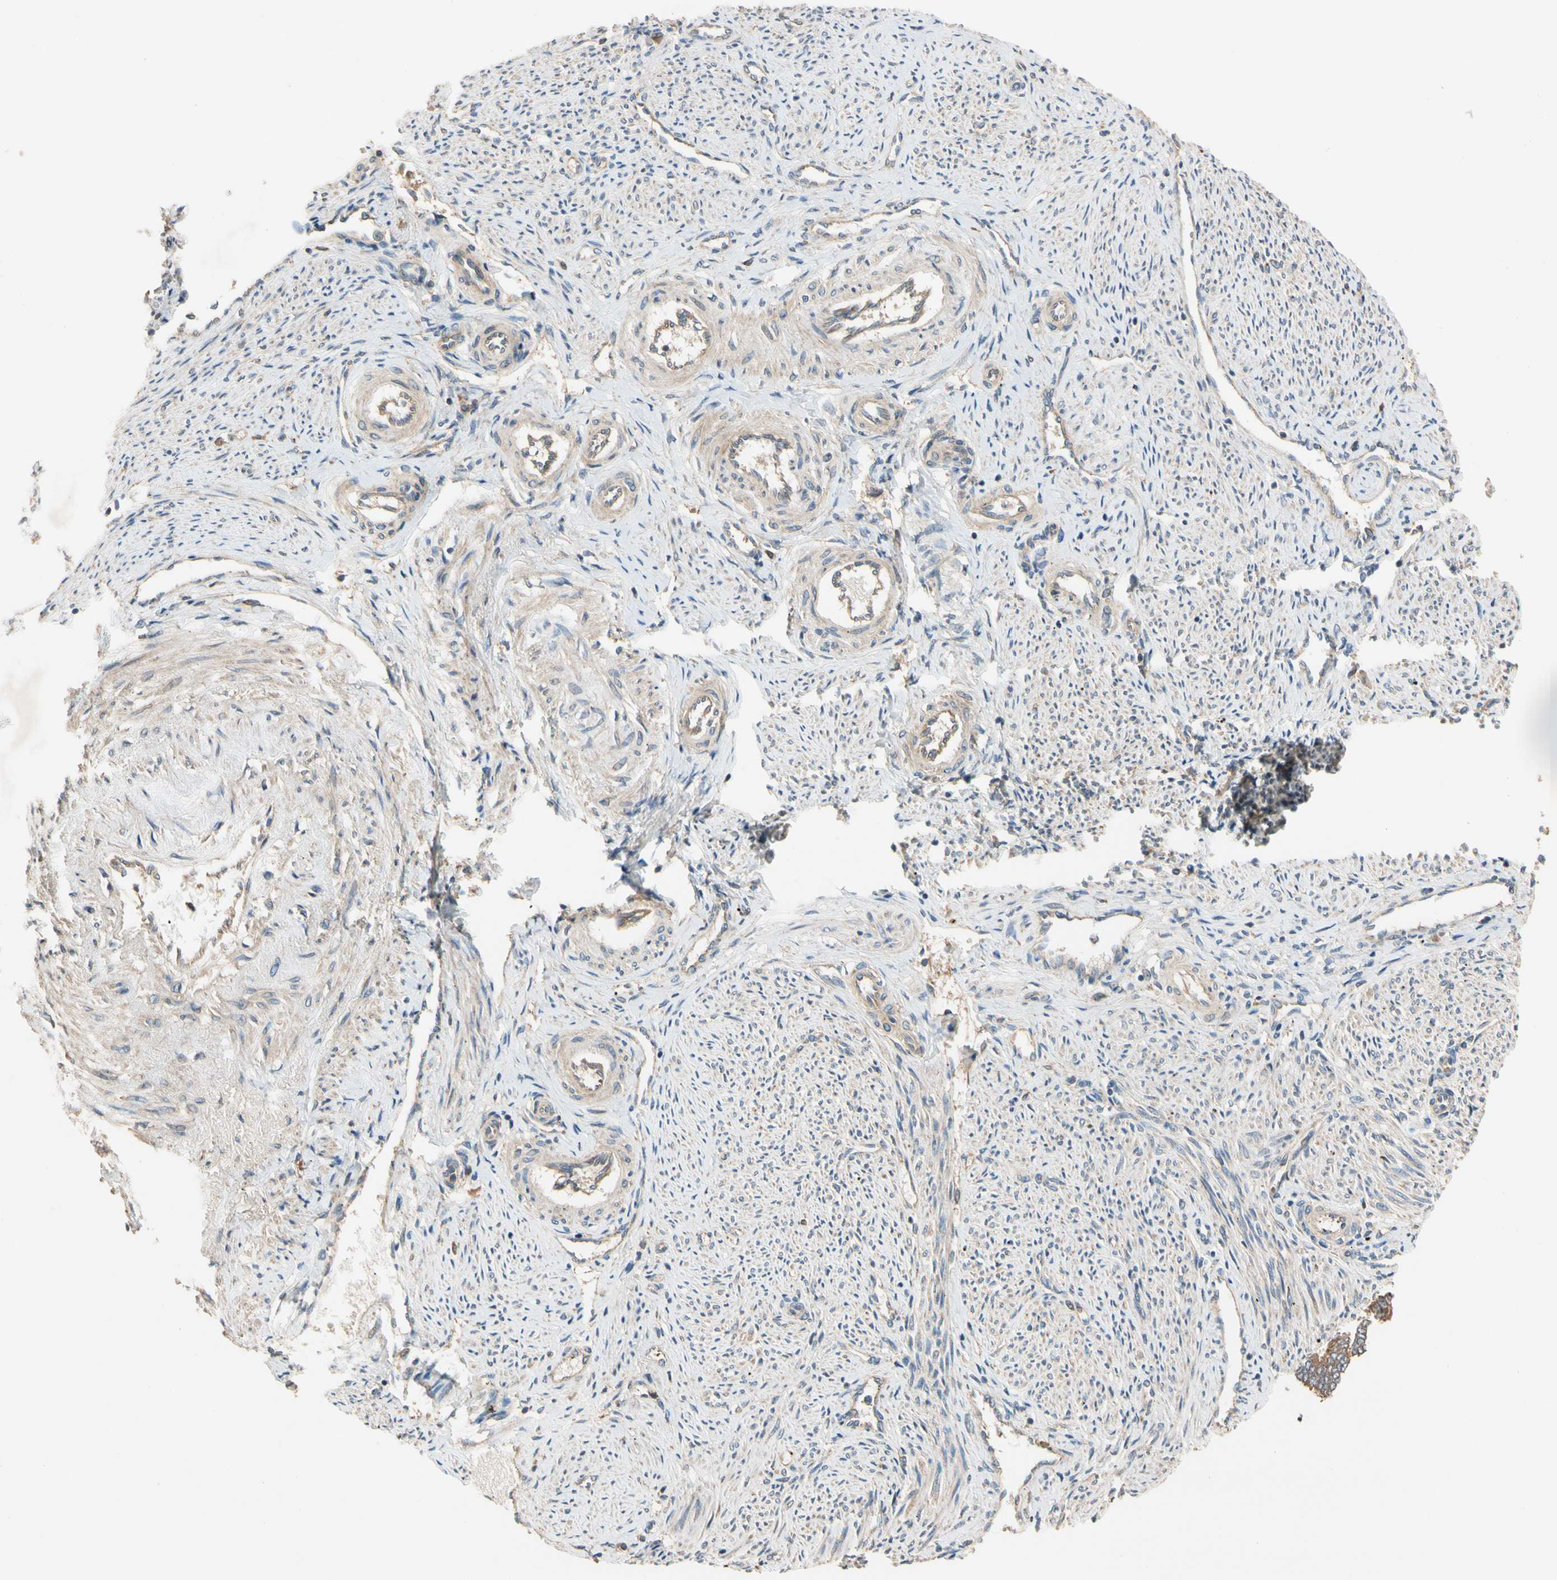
{"staining": {"intensity": "weak", "quantity": "25%-75%", "location": "cytoplasmic/membranous"}, "tissue": "endometrium", "cell_type": "Cells in endometrial stroma", "image_type": "normal", "snomed": [{"axis": "morphology", "description": "Normal tissue, NOS"}, {"axis": "topography", "description": "Endometrium"}], "caption": "Immunohistochemistry histopathology image of benign endometrium stained for a protein (brown), which displays low levels of weak cytoplasmic/membranous expression in approximately 25%-75% of cells in endometrial stroma.", "gene": "USP12", "patient": {"sex": "female", "age": 42}}